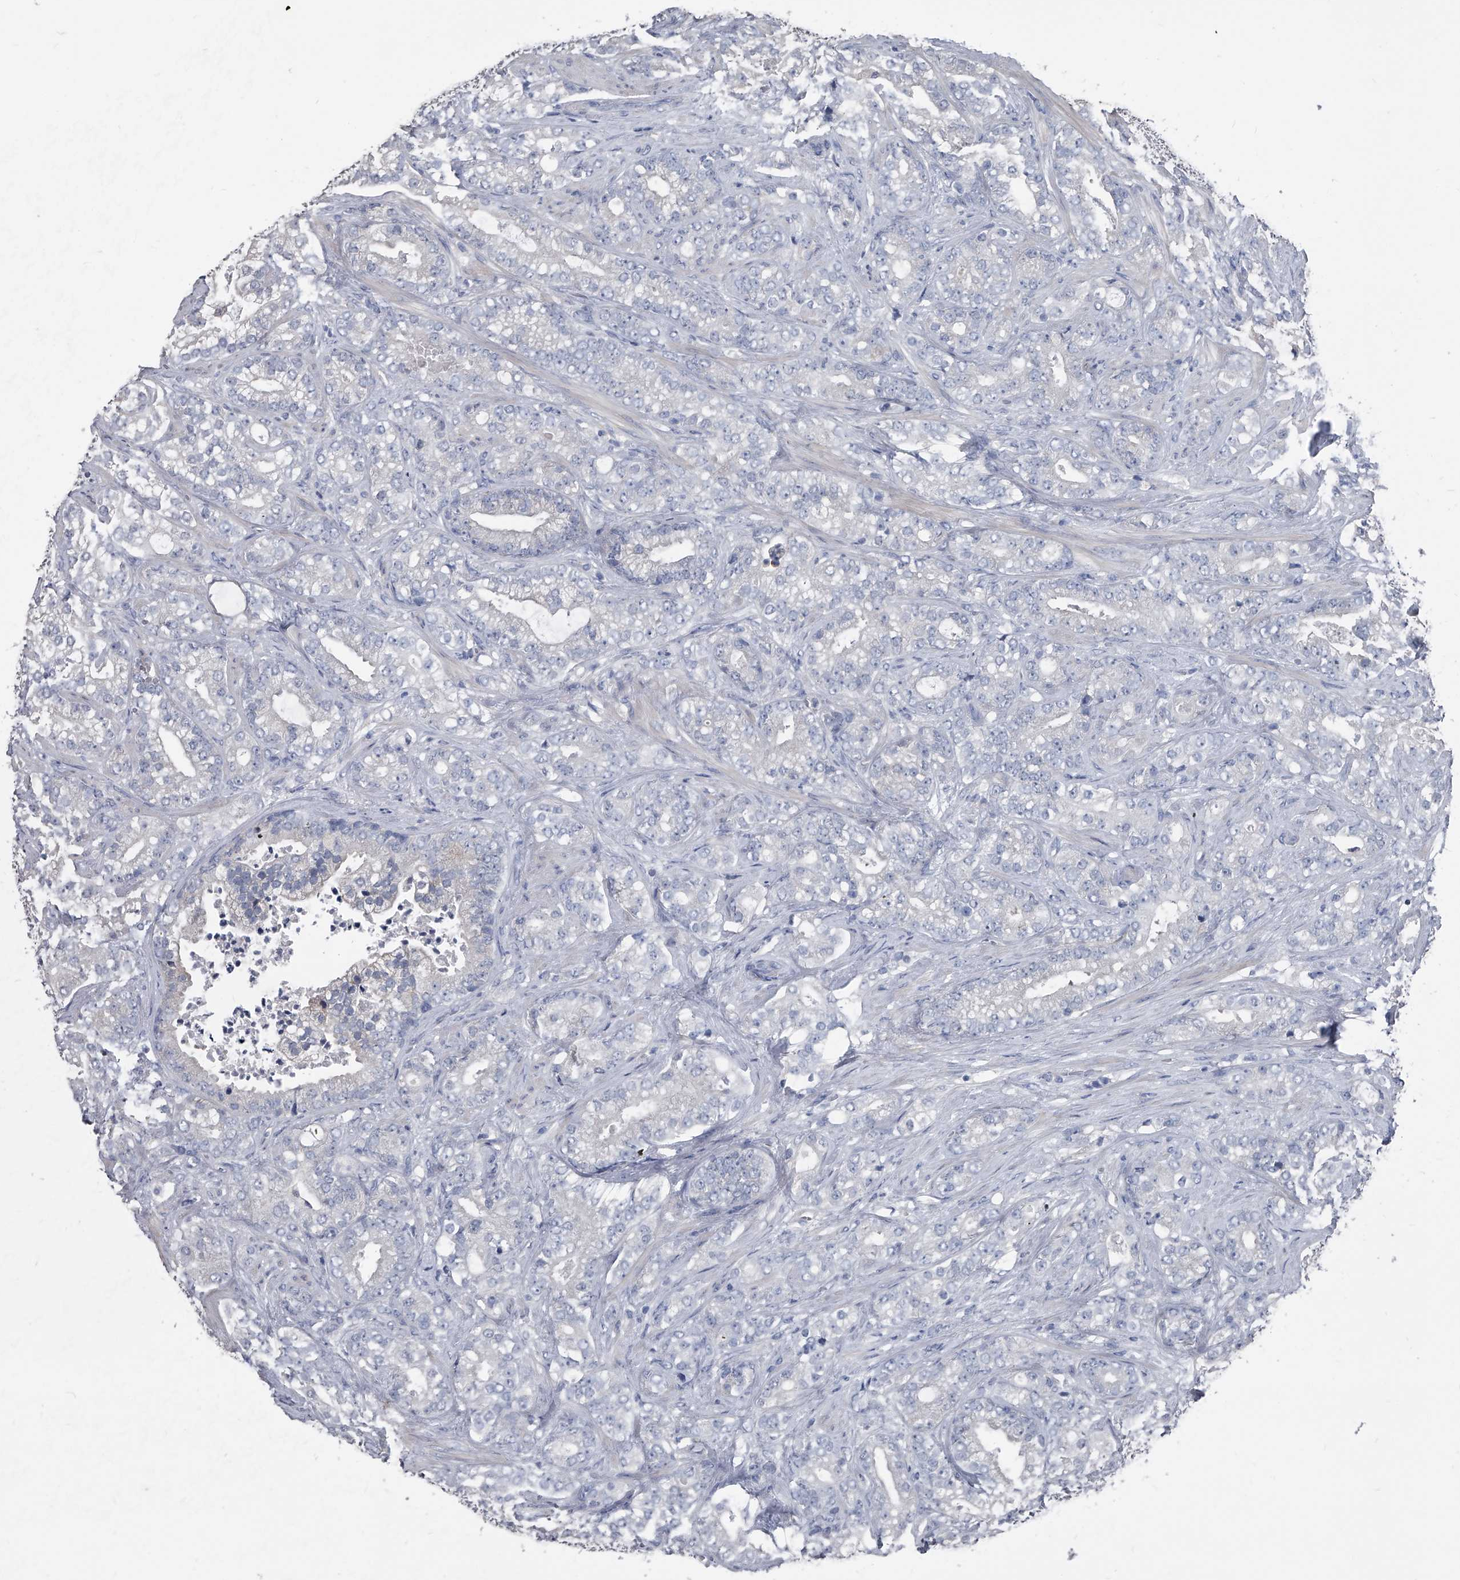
{"staining": {"intensity": "negative", "quantity": "none", "location": "none"}, "tissue": "prostate cancer", "cell_type": "Tumor cells", "image_type": "cancer", "snomed": [{"axis": "morphology", "description": "Adenocarcinoma, High grade"}, {"axis": "topography", "description": "Prostate and seminal vesicle, NOS"}], "caption": "This is an immunohistochemistry histopathology image of human prostate adenocarcinoma (high-grade). There is no staining in tumor cells.", "gene": "KIF13A", "patient": {"sex": "male", "age": 67}}